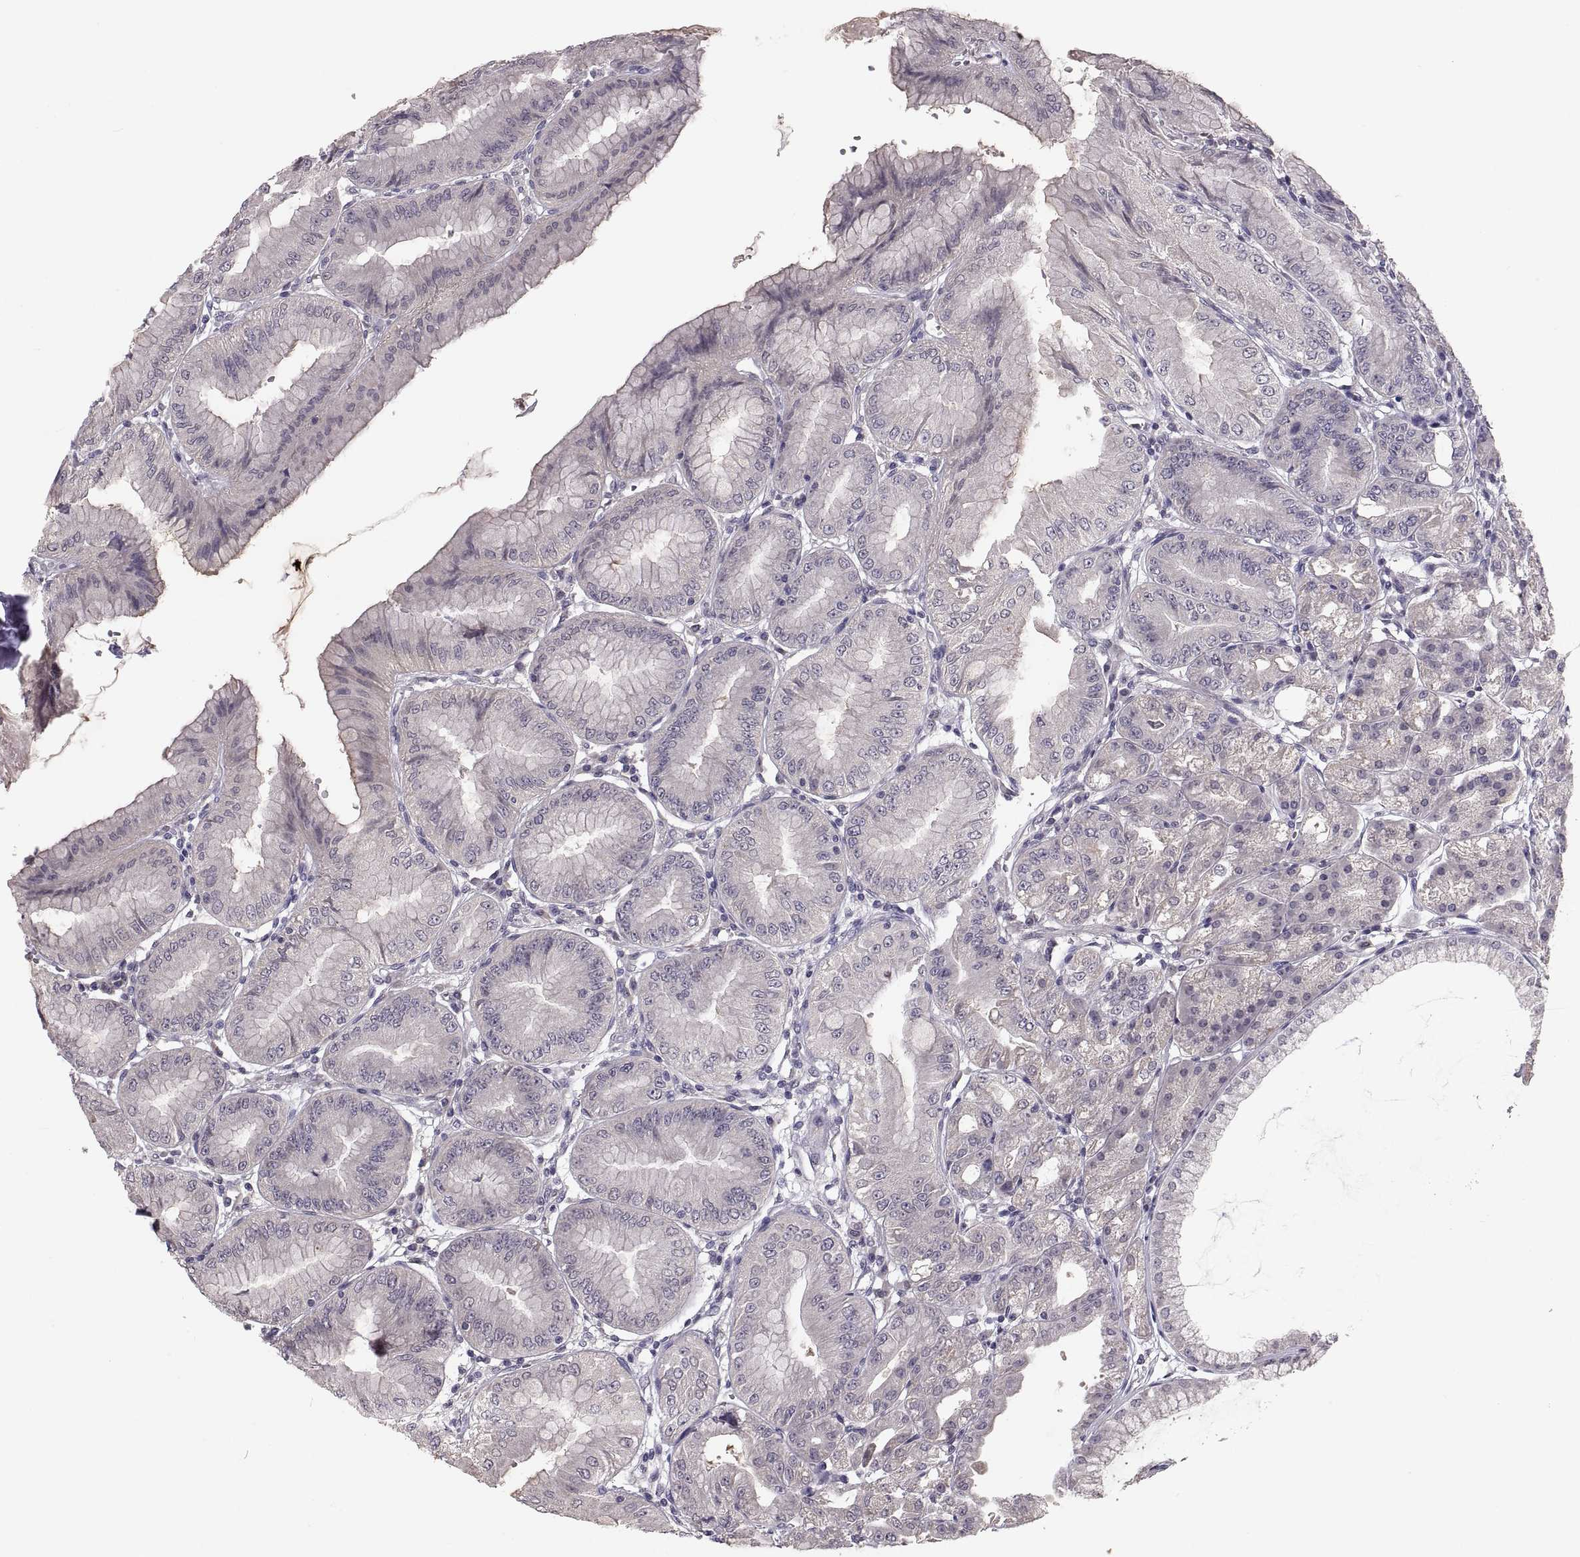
{"staining": {"intensity": "weak", "quantity": "25%-75%", "location": "cytoplasmic/membranous"}, "tissue": "stomach", "cell_type": "Glandular cells", "image_type": "normal", "snomed": [{"axis": "morphology", "description": "Normal tissue, NOS"}, {"axis": "topography", "description": "Stomach"}], "caption": "Immunohistochemical staining of benign human stomach reveals 25%-75% levels of weak cytoplasmic/membranous protein expression in about 25%-75% of glandular cells.", "gene": "PAX2", "patient": {"sex": "male", "age": 71}}